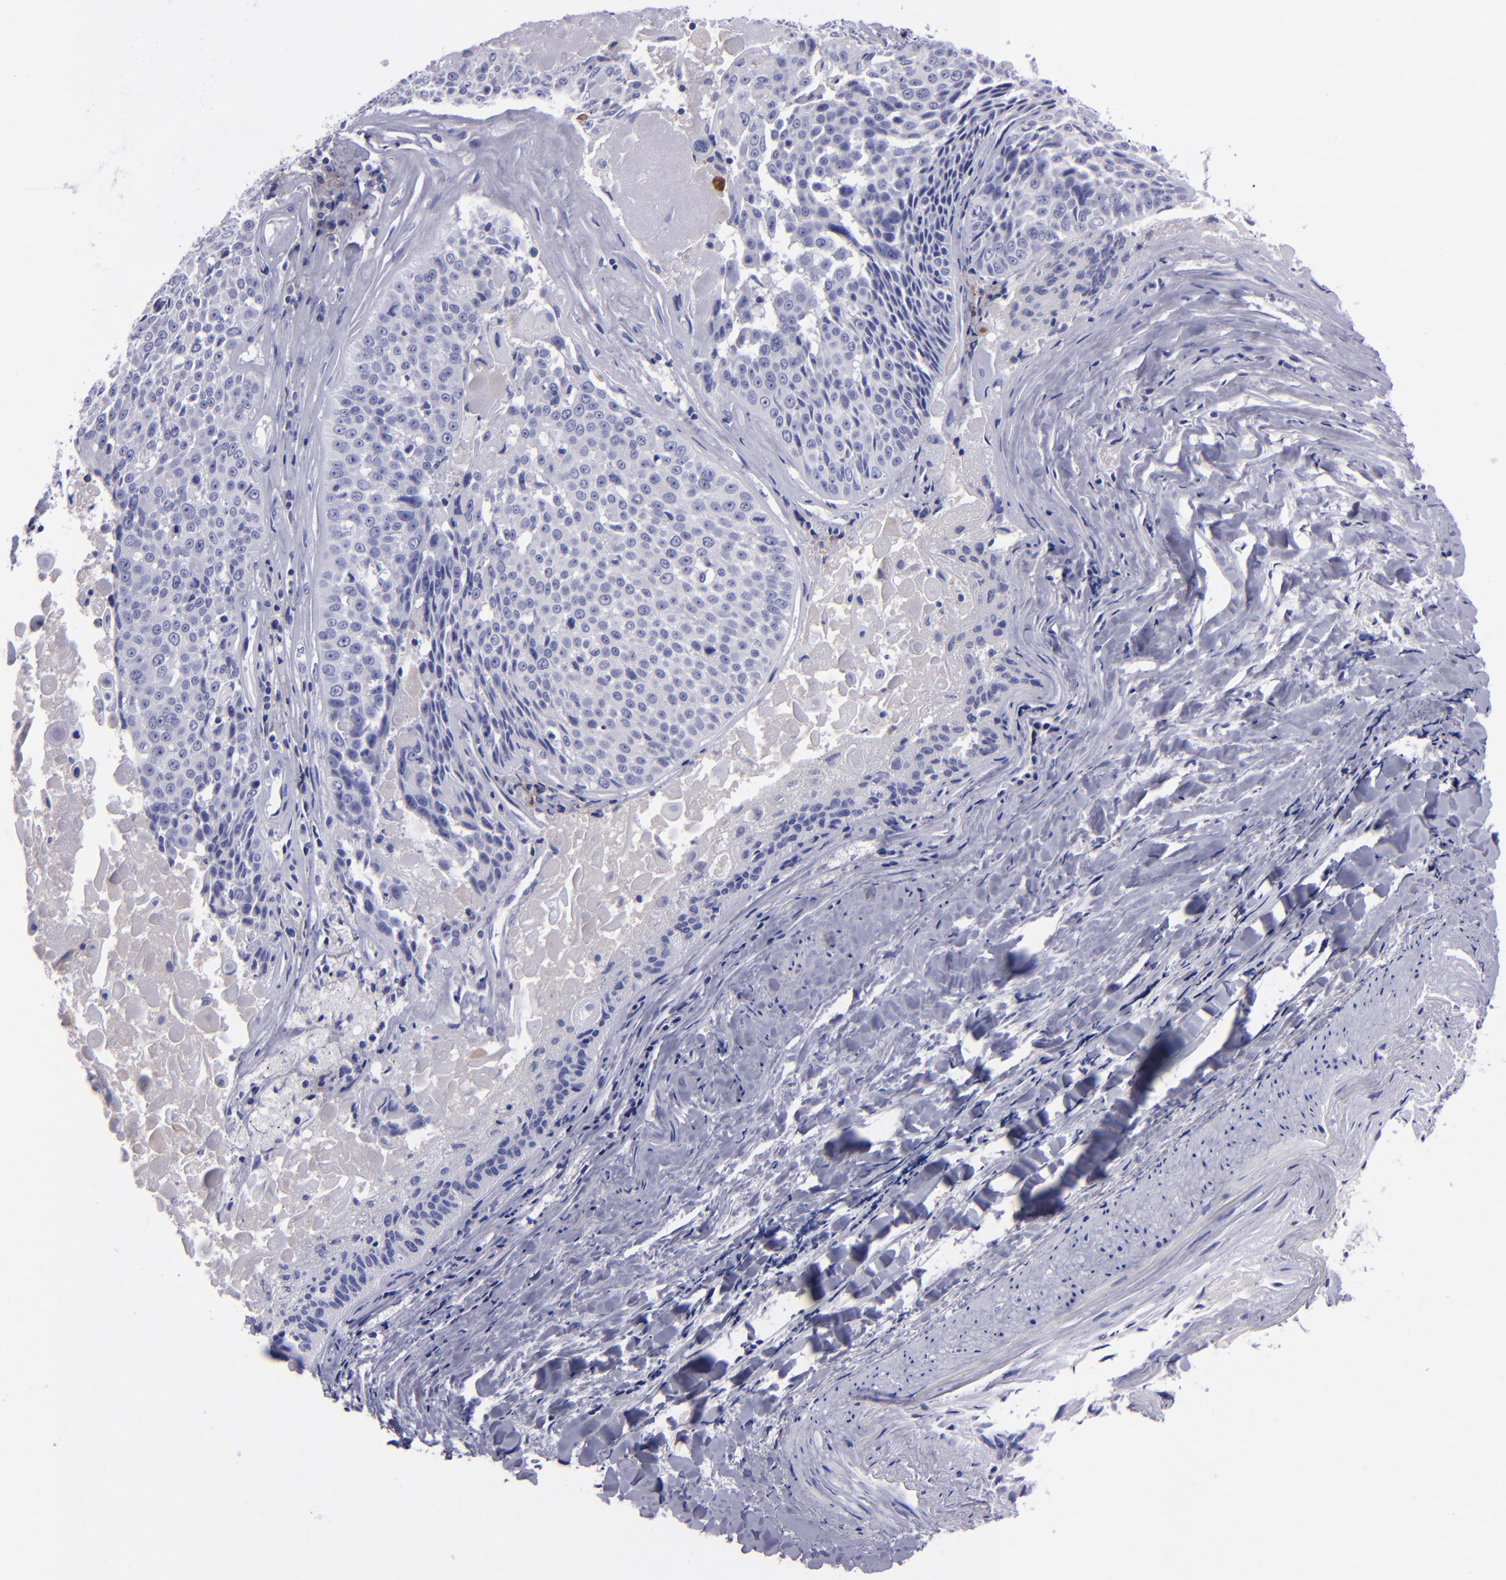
{"staining": {"intensity": "negative", "quantity": "none", "location": "none"}, "tissue": "lung cancer", "cell_type": "Tumor cells", "image_type": "cancer", "snomed": [{"axis": "morphology", "description": "Adenocarcinoma, NOS"}, {"axis": "topography", "description": "Lung"}], "caption": "Immunohistochemistry photomicrograph of lung adenocarcinoma stained for a protein (brown), which reveals no expression in tumor cells.", "gene": "CD37", "patient": {"sex": "male", "age": 60}}